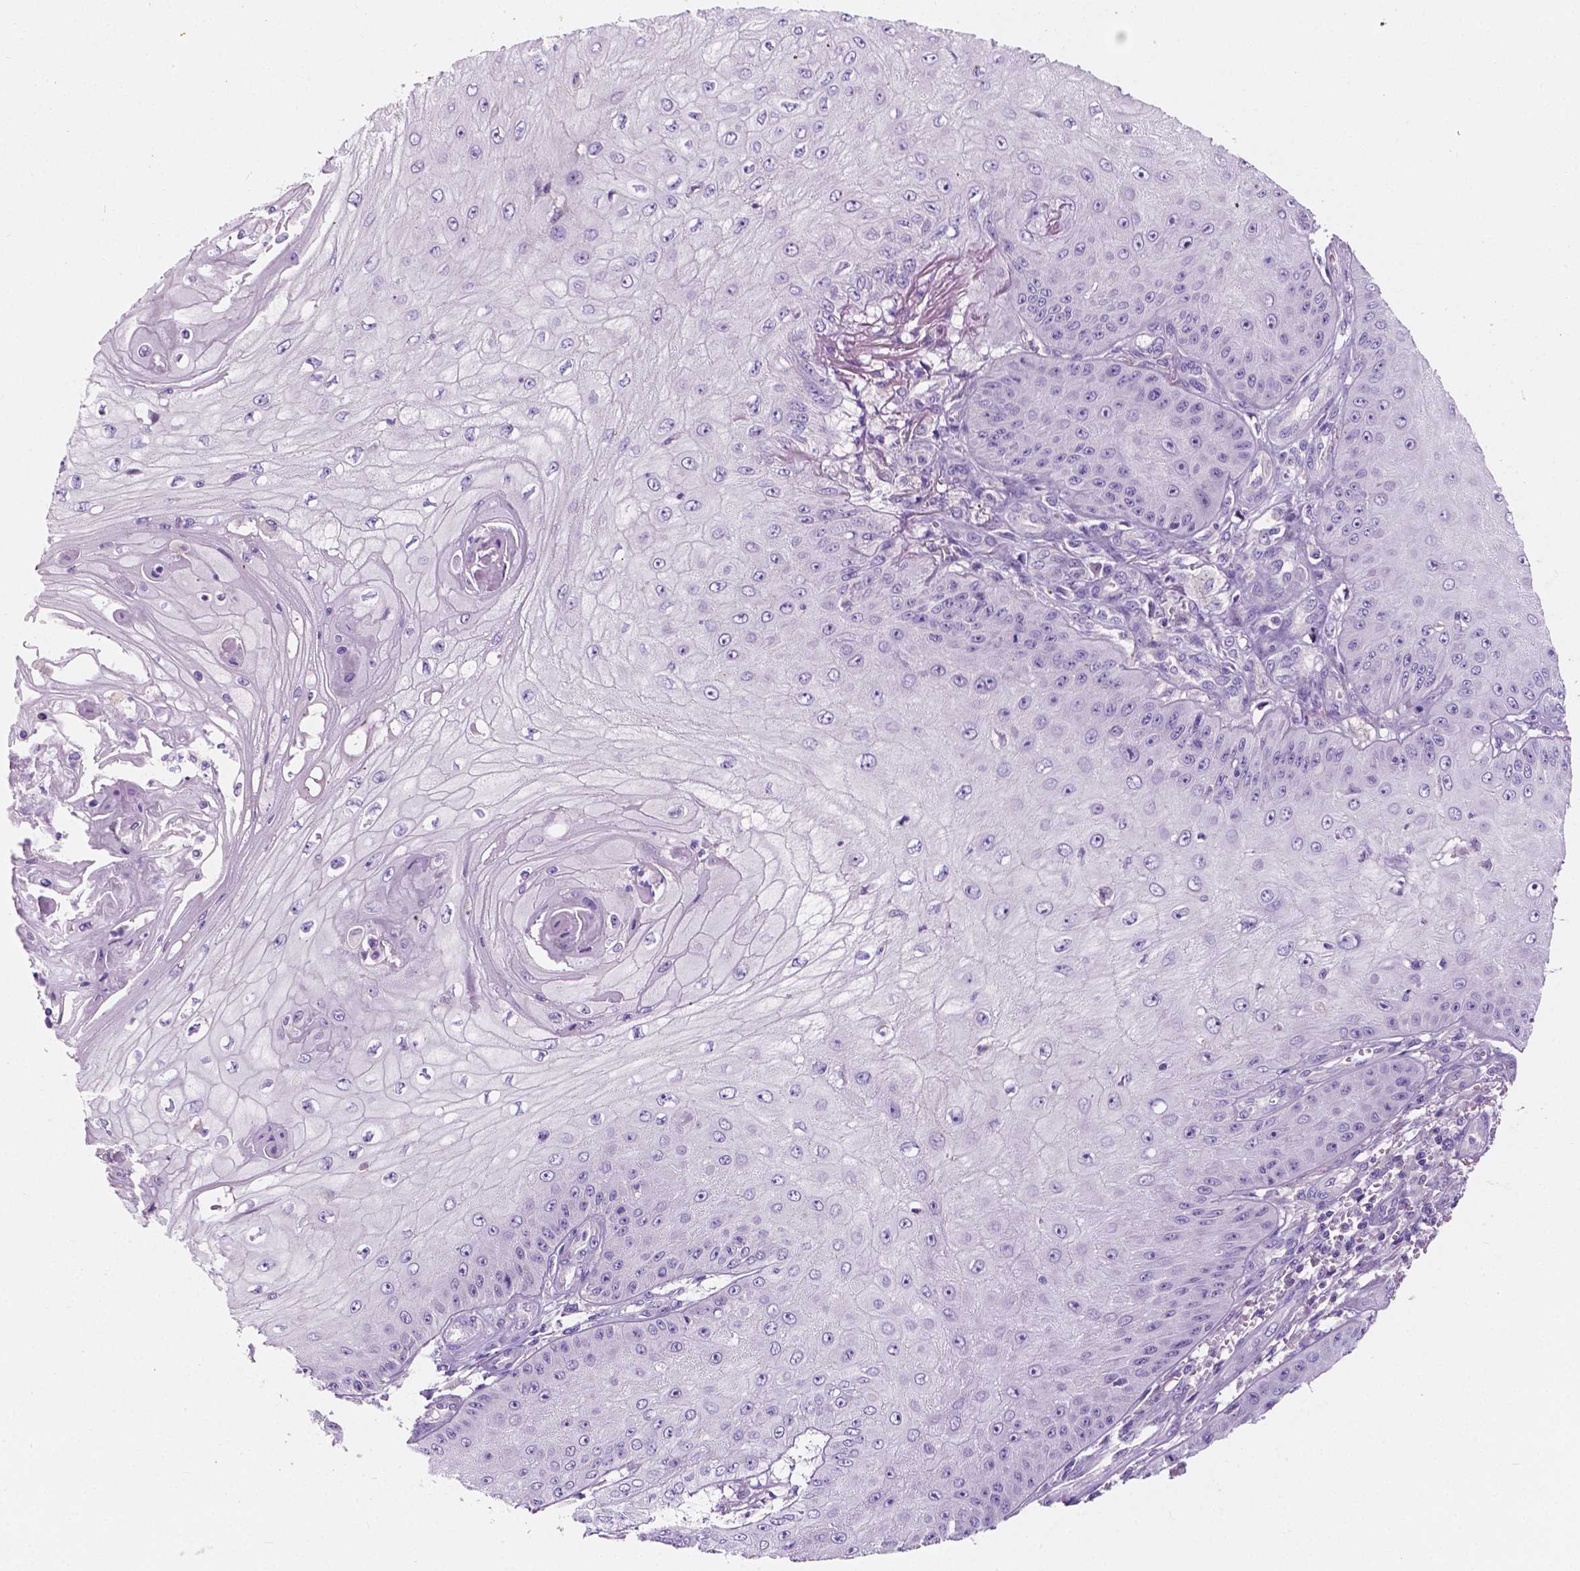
{"staining": {"intensity": "negative", "quantity": "none", "location": "none"}, "tissue": "skin cancer", "cell_type": "Tumor cells", "image_type": "cancer", "snomed": [{"axis": "morphology", "description": "Squamous cell carcinoma, NOS"}, {"axis": "topography", "description": "Skin"}], "caption": "Squamous cell carcinoma (skin) was stained to show a protein in brown. There is no significant staining in tumor cells.", "gene": "SIRT2", "patient": {"sex": "male", "age": 70}}